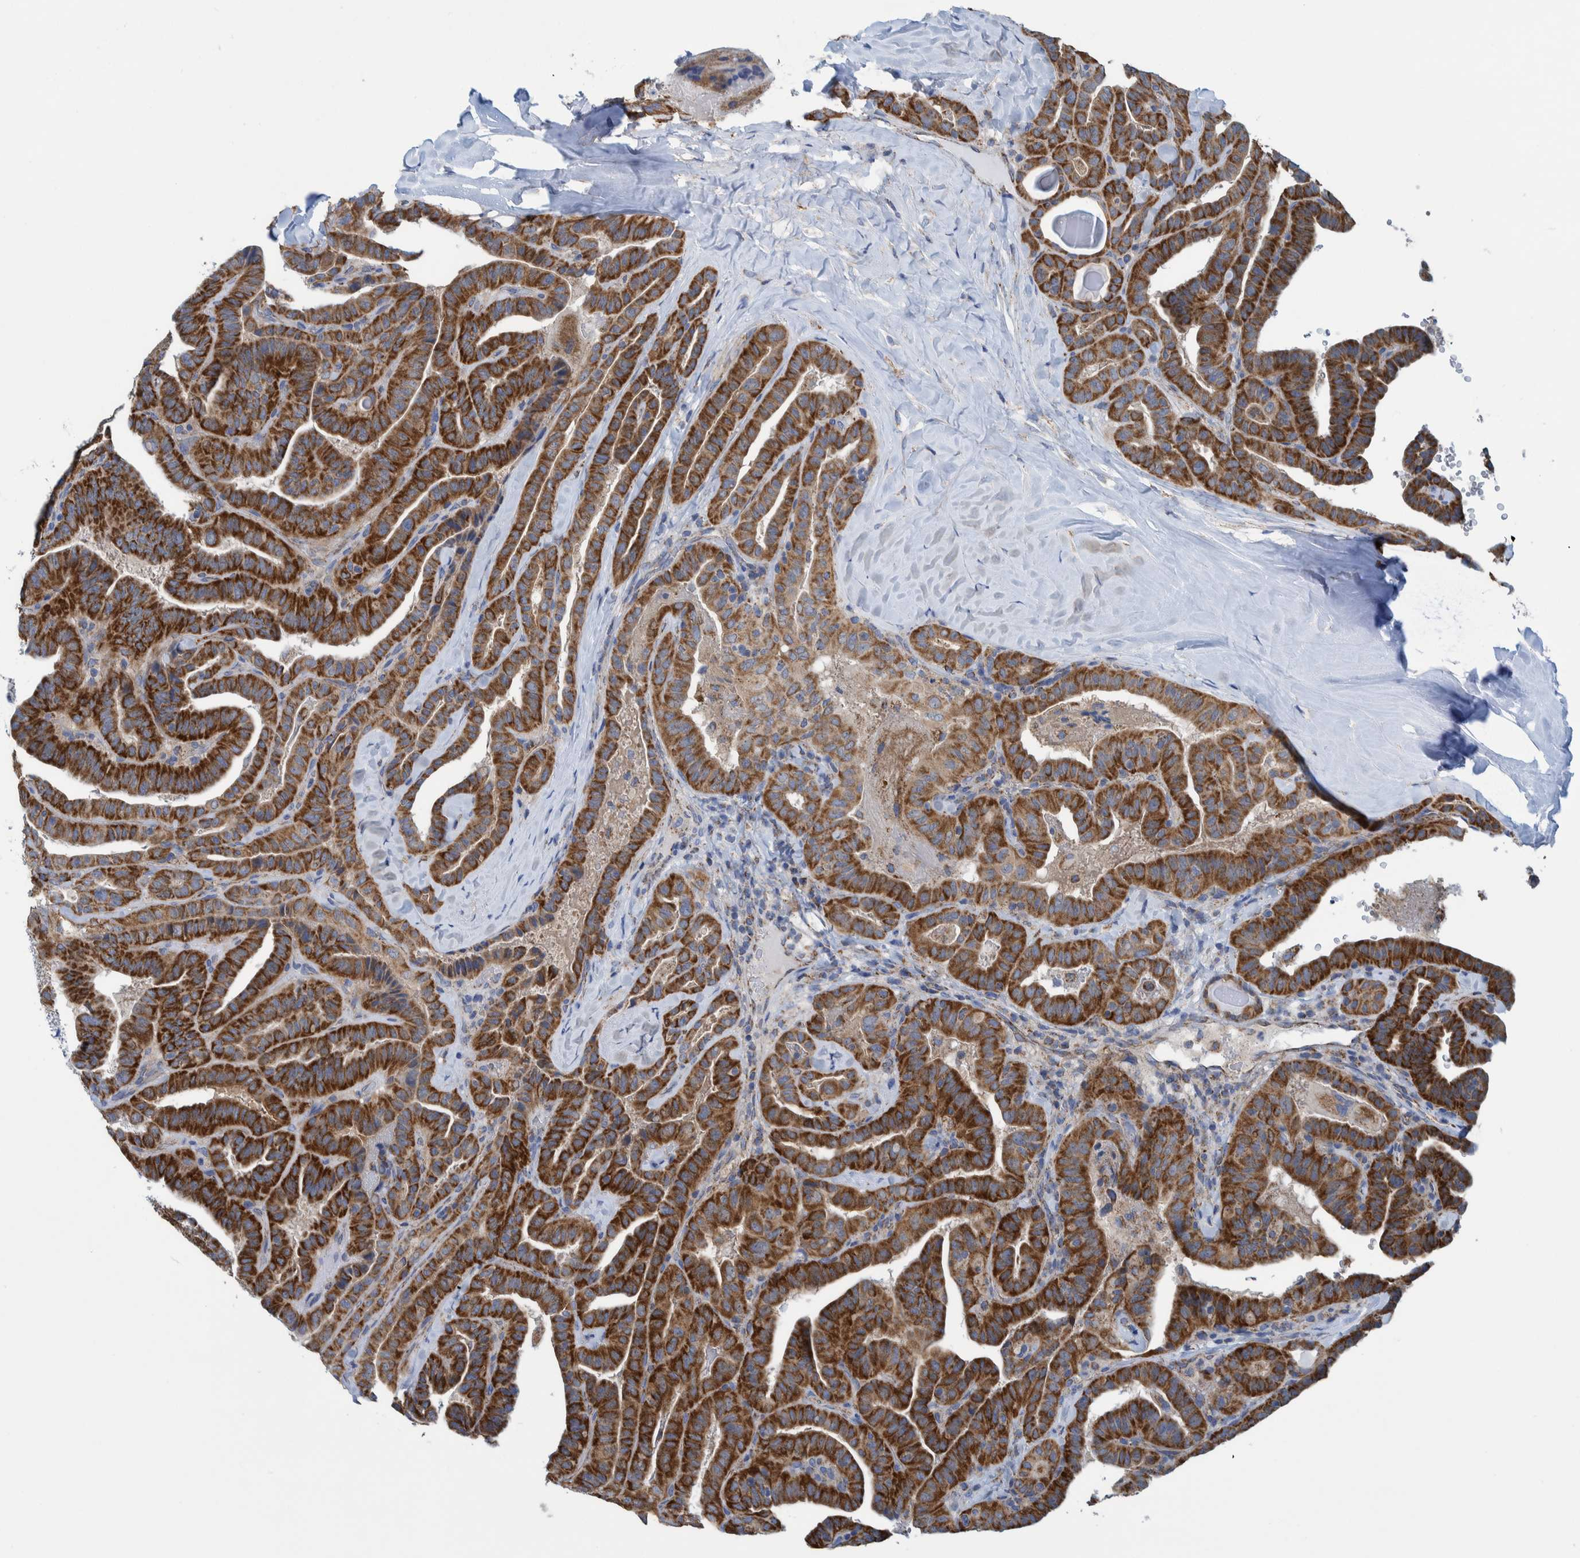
{"staining": {"intensity": "strong", "quantity": ">75%", "location": "cytoplasmic/membranous"}, "tissue": "thyroid cancer", "cell_type": "Tumor cells", "image_type": "cancer", "snomed": [{"axis": "morphology", "description": "Papillary adenocarcinoma, NOS"}, {"axis": "topography", "description": "Thyroid gland"}], "caption": "The image exhibits a brown stain indicating the presence of a protein in the cytoplasmic/membranous of tumor cells in papillary adenocarcinoma (thyroid).", "gene": "MRPS7", "patient": {"sex": "male", "age": 77}}